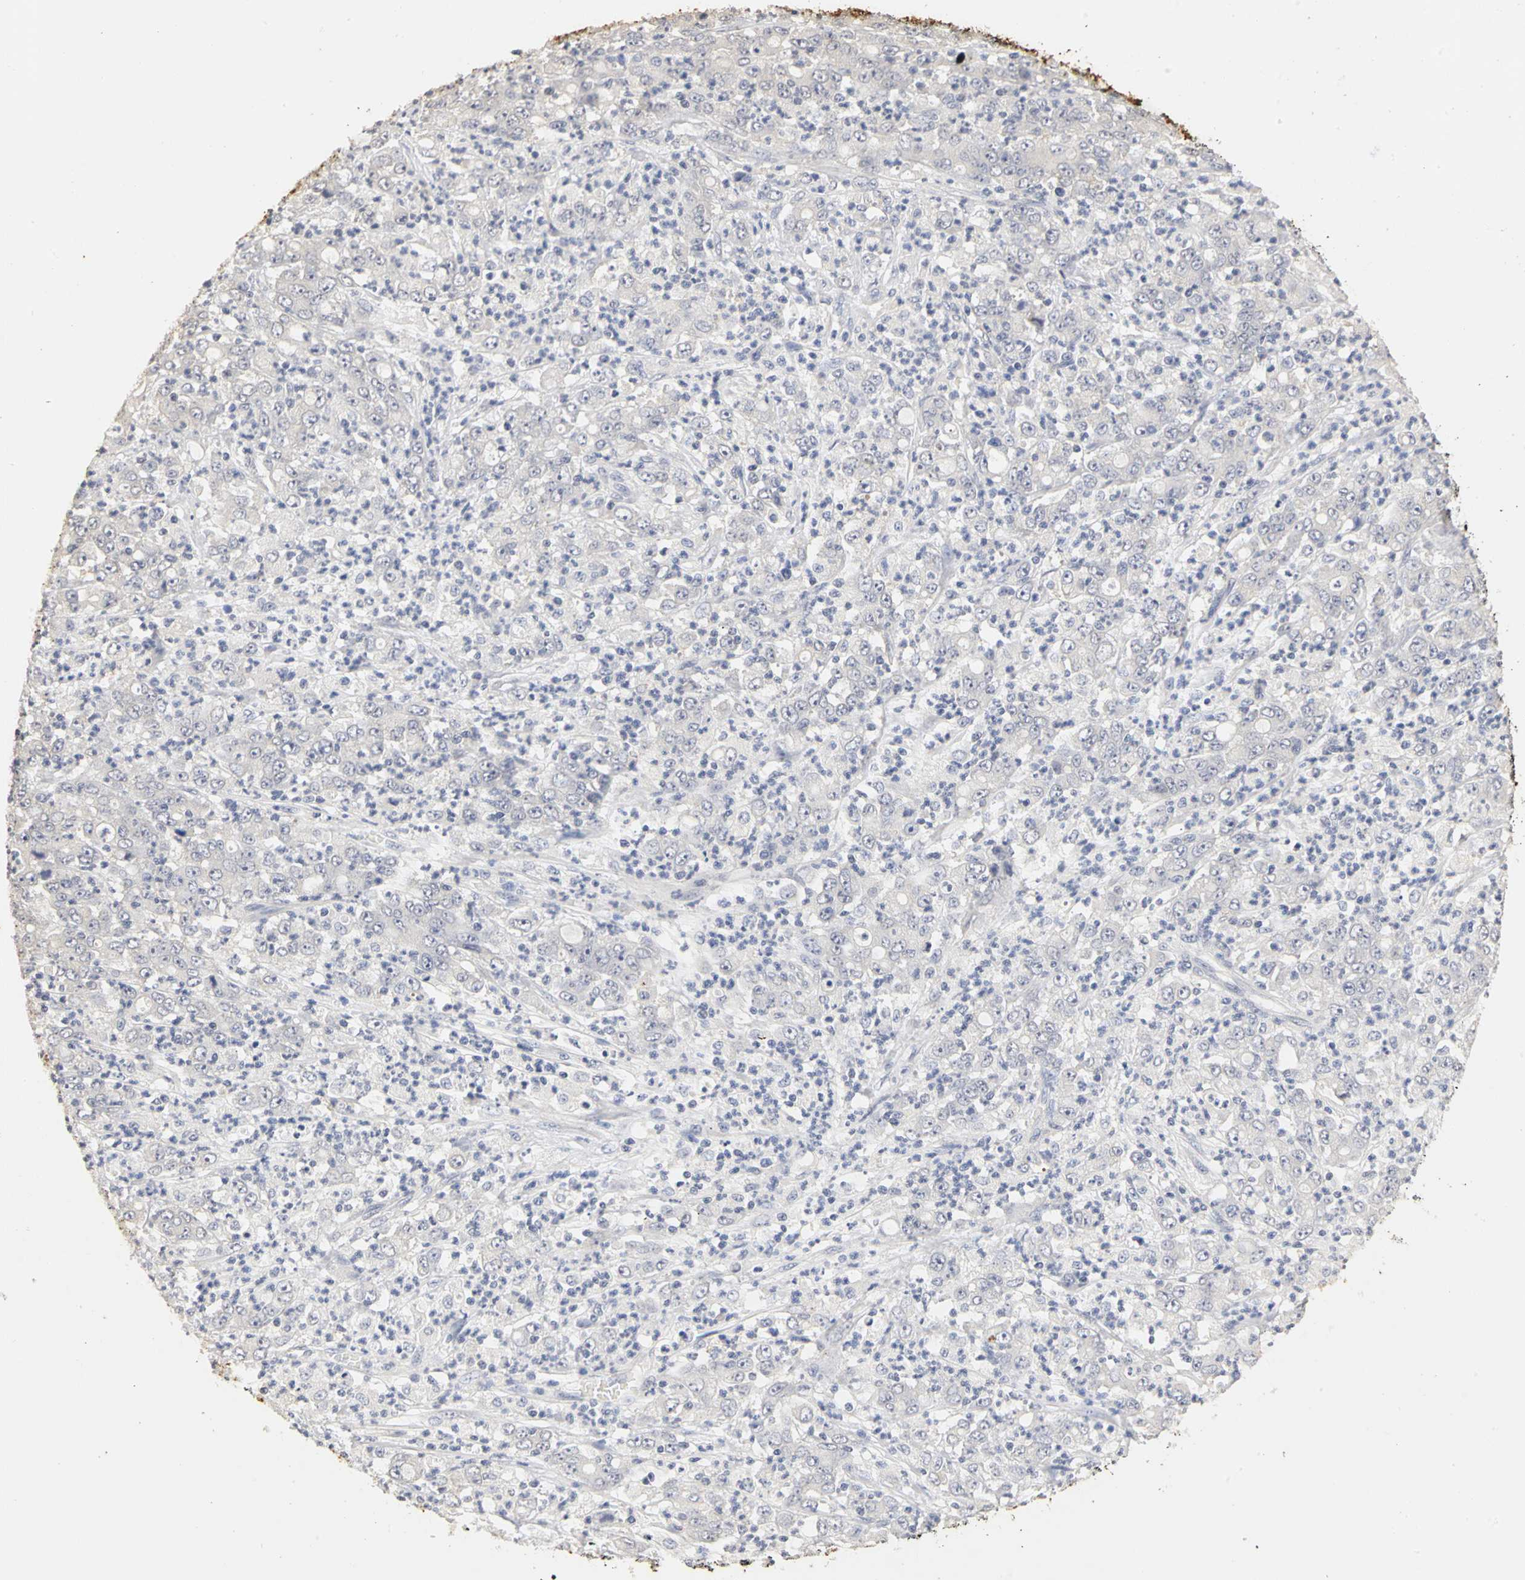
{"staining": {"intensity": "negative", "quantity": "none", "location": "none"}, "tissue": "stomach cancer", "cell_type": "Tumor cells", "image_type": "cancer", "snomed": [{"axis": "morphology", "description": "Adenocarcinoma, NOS"}, {"axis": "topography", "description": "Stomach, lower"}], "caption": "The histopathology image exhibits no staining of tumor cells in stomach cancer (adenocarcinoma). (DAB (3,3'-diaminobenzidine) immunohistochemistry (IHC) visualized using brightfield microscopy, high magnification).", "gene": "PGR", "patient": {"sex": "female", "age": 71}}